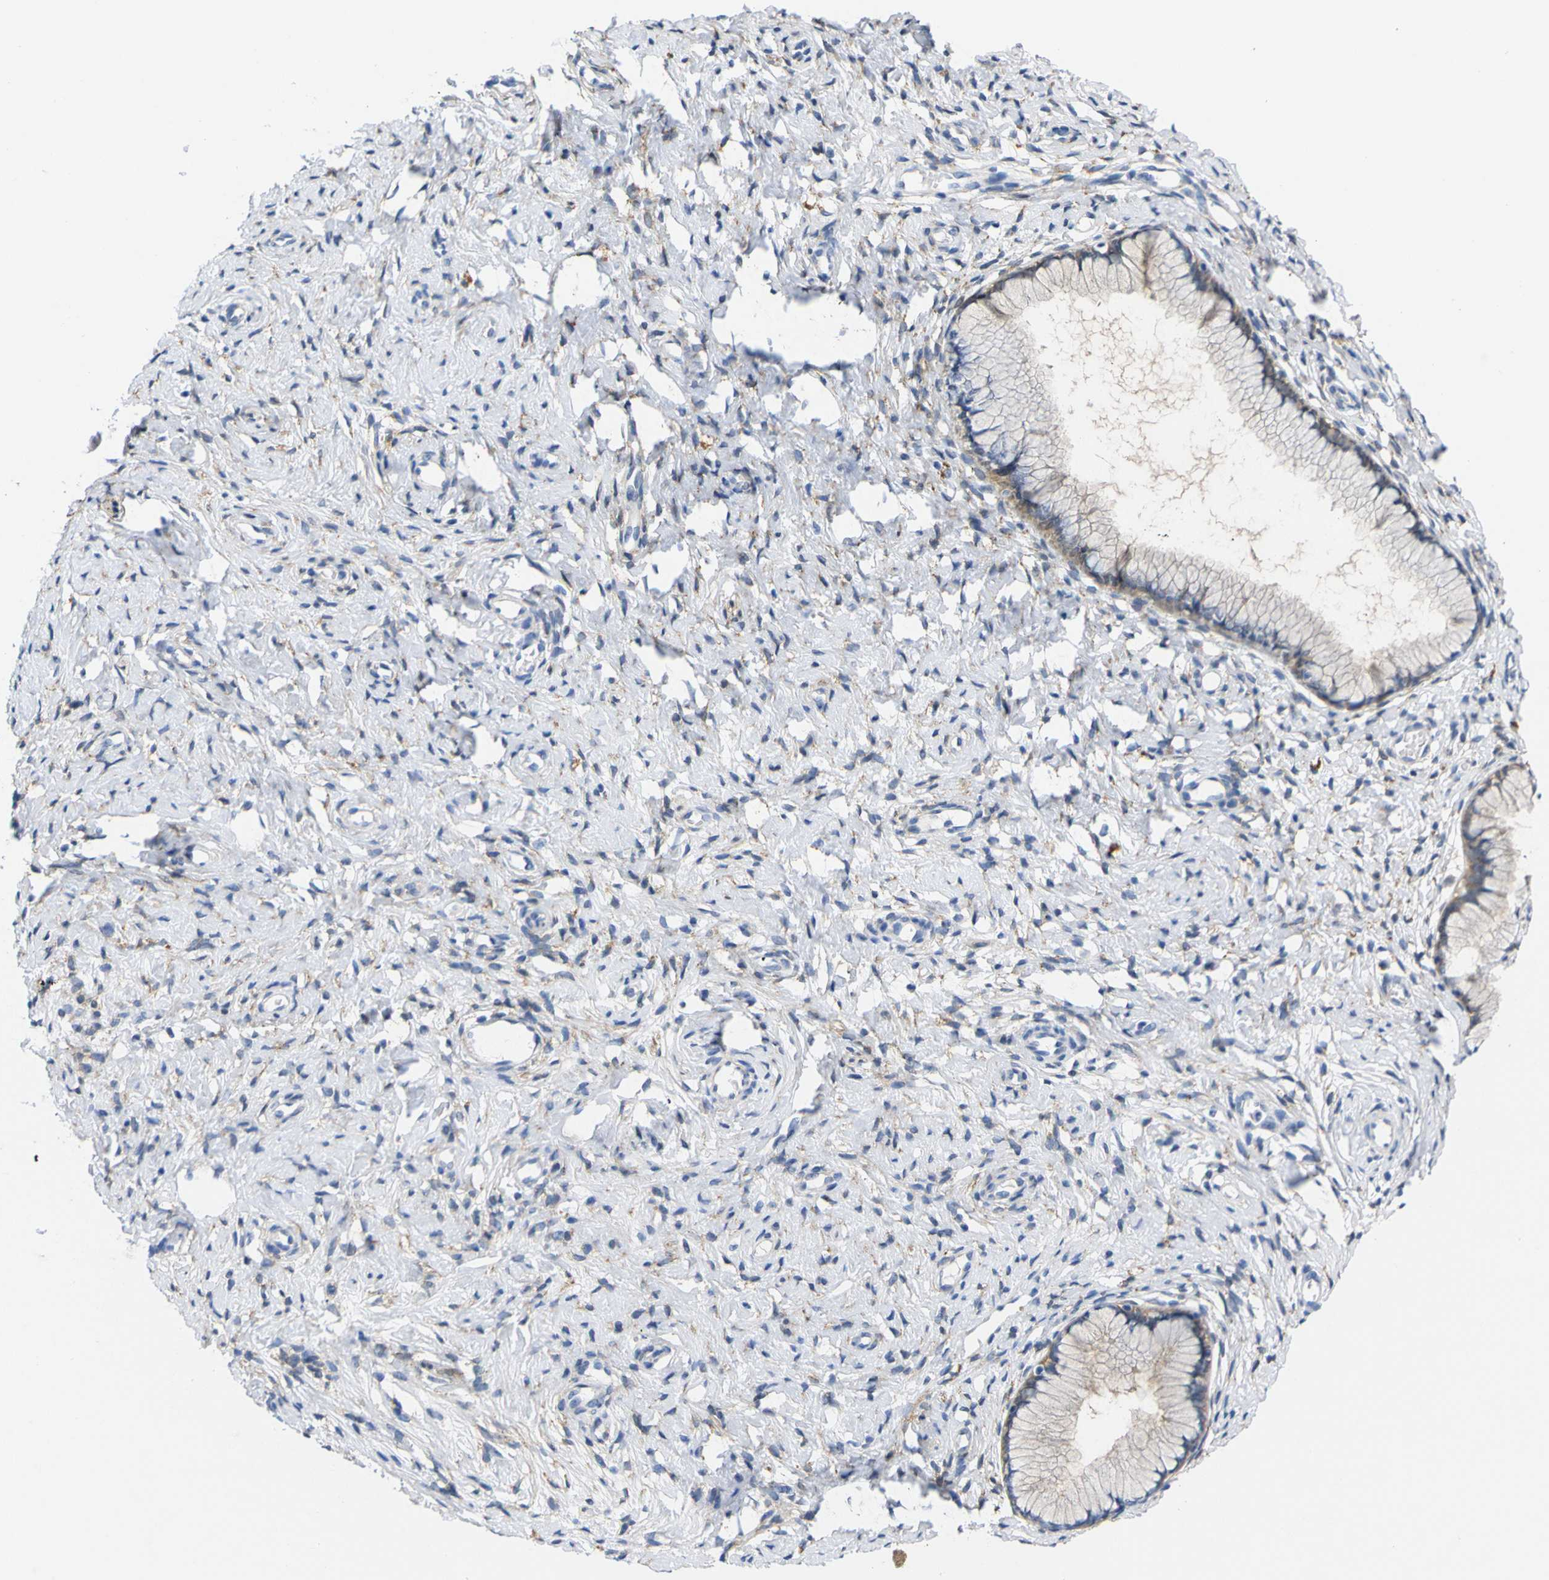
{"staining": {"intensity": "weak", "quantity": "25%-75%", "location": "cytoplasmic/membranous"}, "tissue": "cervix", "cell_type": "Glandular cells", "image_type": "normal", "snomed": [{"axis": "morphology", "description": "Normal tissue, NOS"}, {"axis": "topography", "description": "Cervix"}], "caption": "IHC (DAB) staining of normal human cervix exhibits weak cytoplasmic/membranous protein staining in about 25%-75% of glandular cells.", "gene": "PEBP1", "patient": {"sex": "female", "age": 65}}